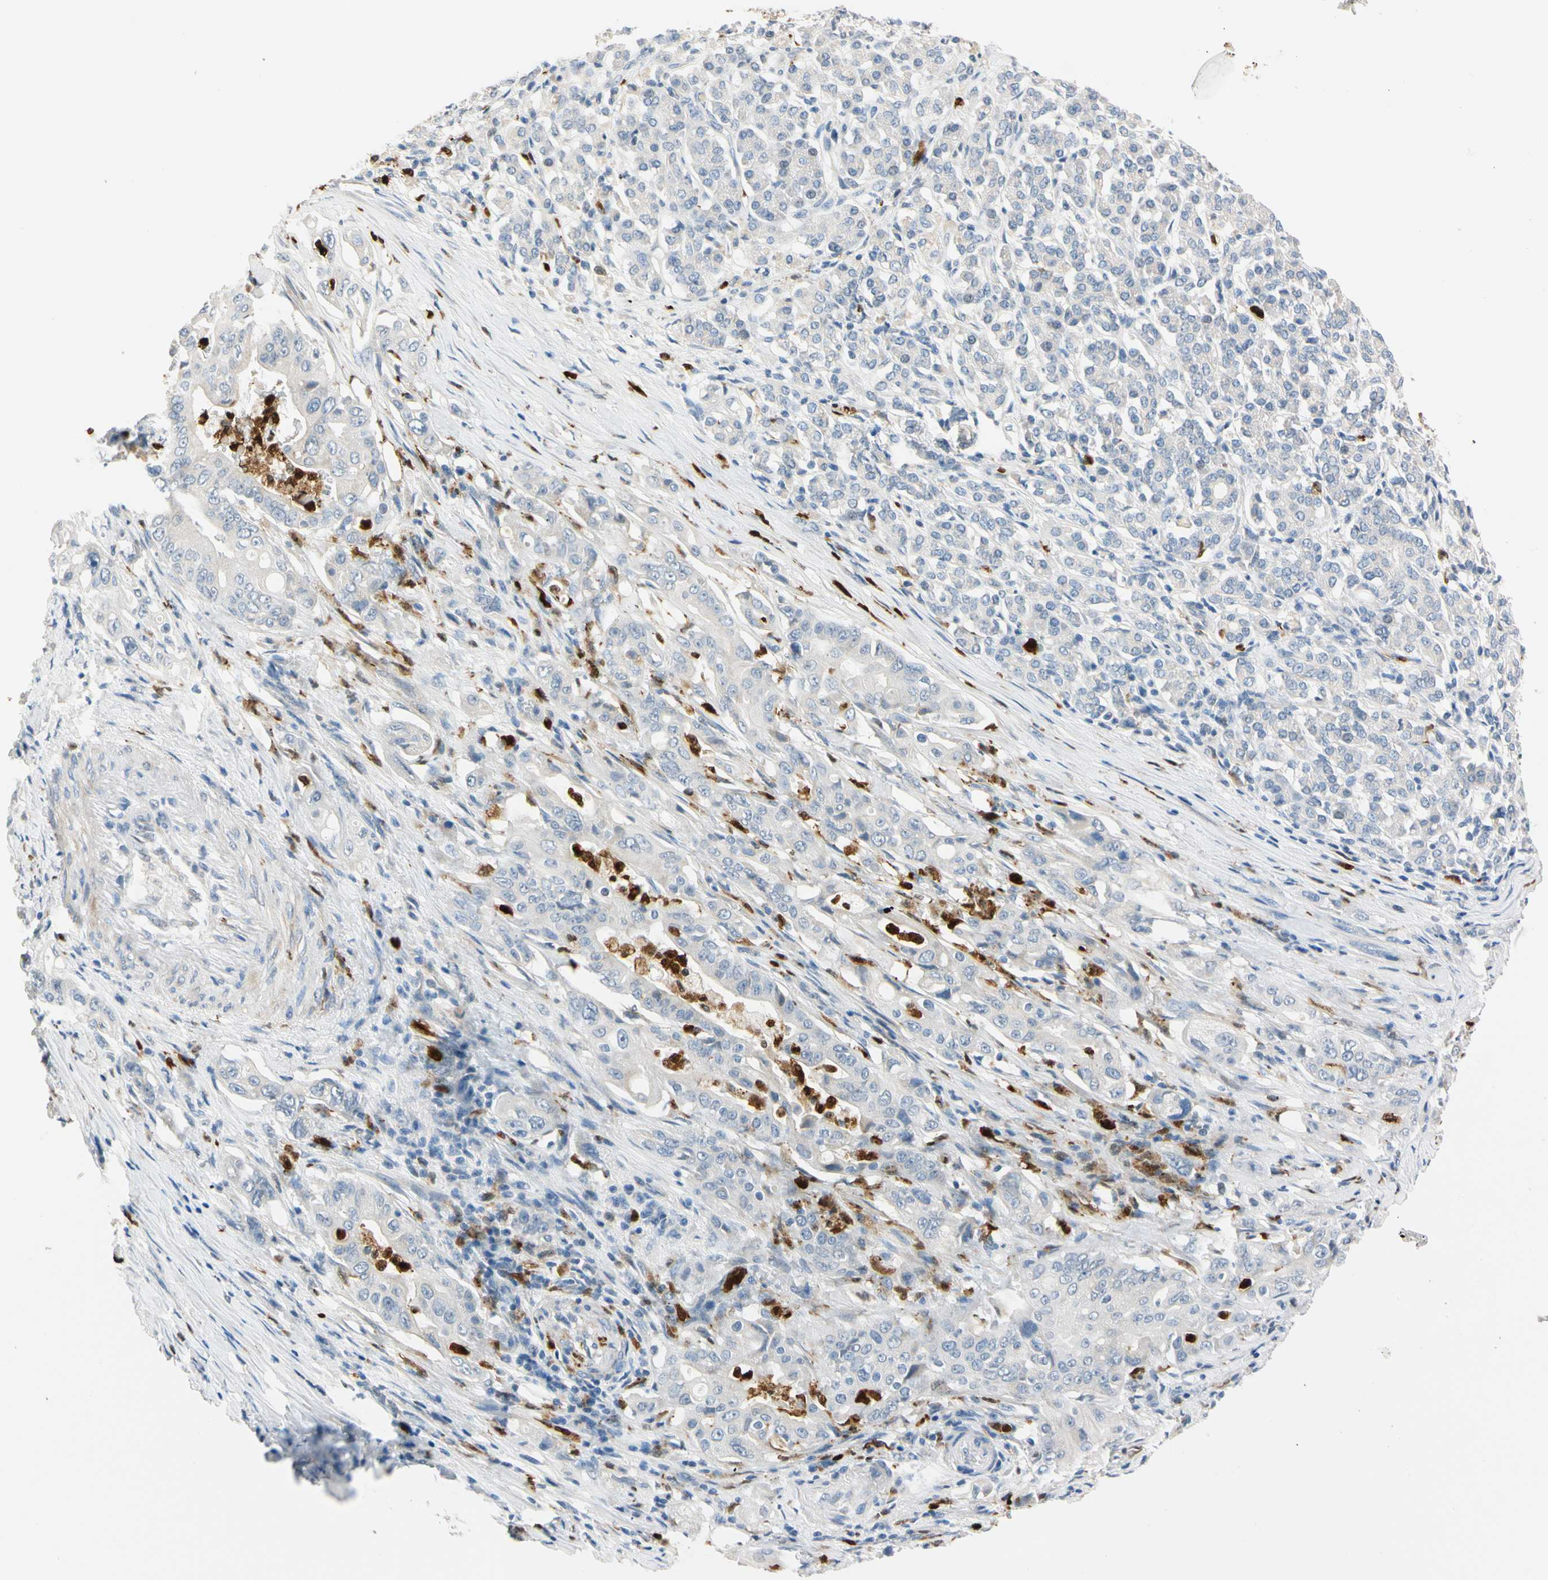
{"staining": {"intensity": "weak", "quantity": "<25%", "location": "cytoplasmic/membranous"}, "tissue": "pancreatic cancer", "cell_type": "Tumor cells", "image_type": "cancer", "snomed": [{"axis": "morphology", "description": "Normal tissue, NOS"}, {"axis": "topography", "description": "Pancreas"}], "caption": "This is a photomicrograph of immunohistochemistry (IHC) staining of pancreatic cancer, which shows no positivity in tumor cells.", "gene": "TRAF5", "patient": {"sex": "male", "age": 42}}